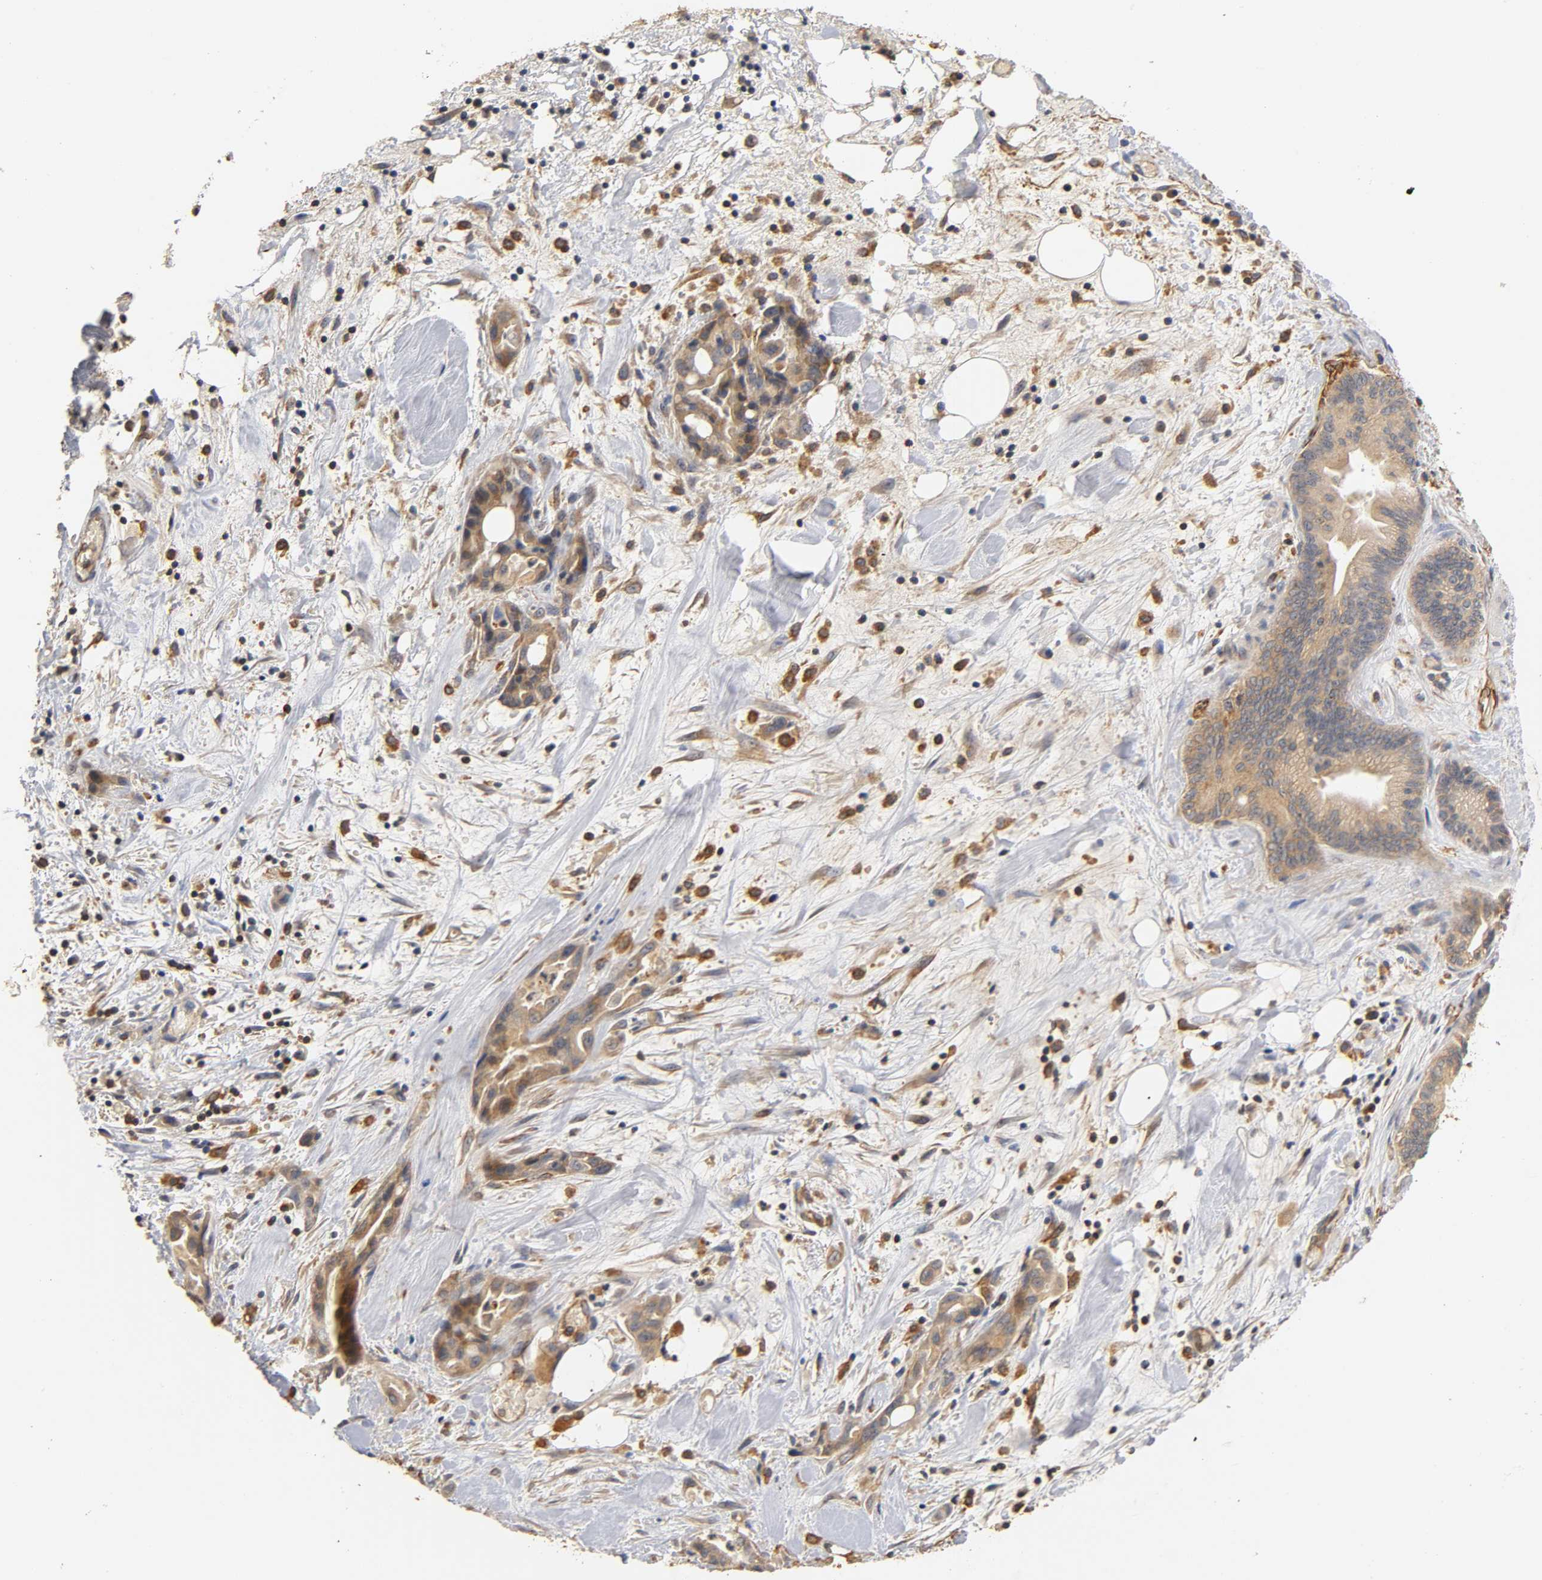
{"staining": {"intensity": "moderate", "quantity": ">75%", "location": "cytoplasmic/membranous"}, "tissue": "liver cancer", "cell_type": "Tumor cells", "image_type": "cancer", "snomed": [{"axis": "morphology", "description": "Cholangiocarcinoma"}, {"axis": "topography", "description": "Liver"}], "caption": "A histopathology image of liver cholangiocarcinoma stained for a protein exhibits moderate cytoplasmic/membranous brown staining in tumor cells. The staining was performed using DAB to visualize the protein expression in brown, while the nuclei were stained in blue with hematoxylin (Magnification: 20x).", "gene": "SCAP", "patient": {"sex": "female", "age": 68}}